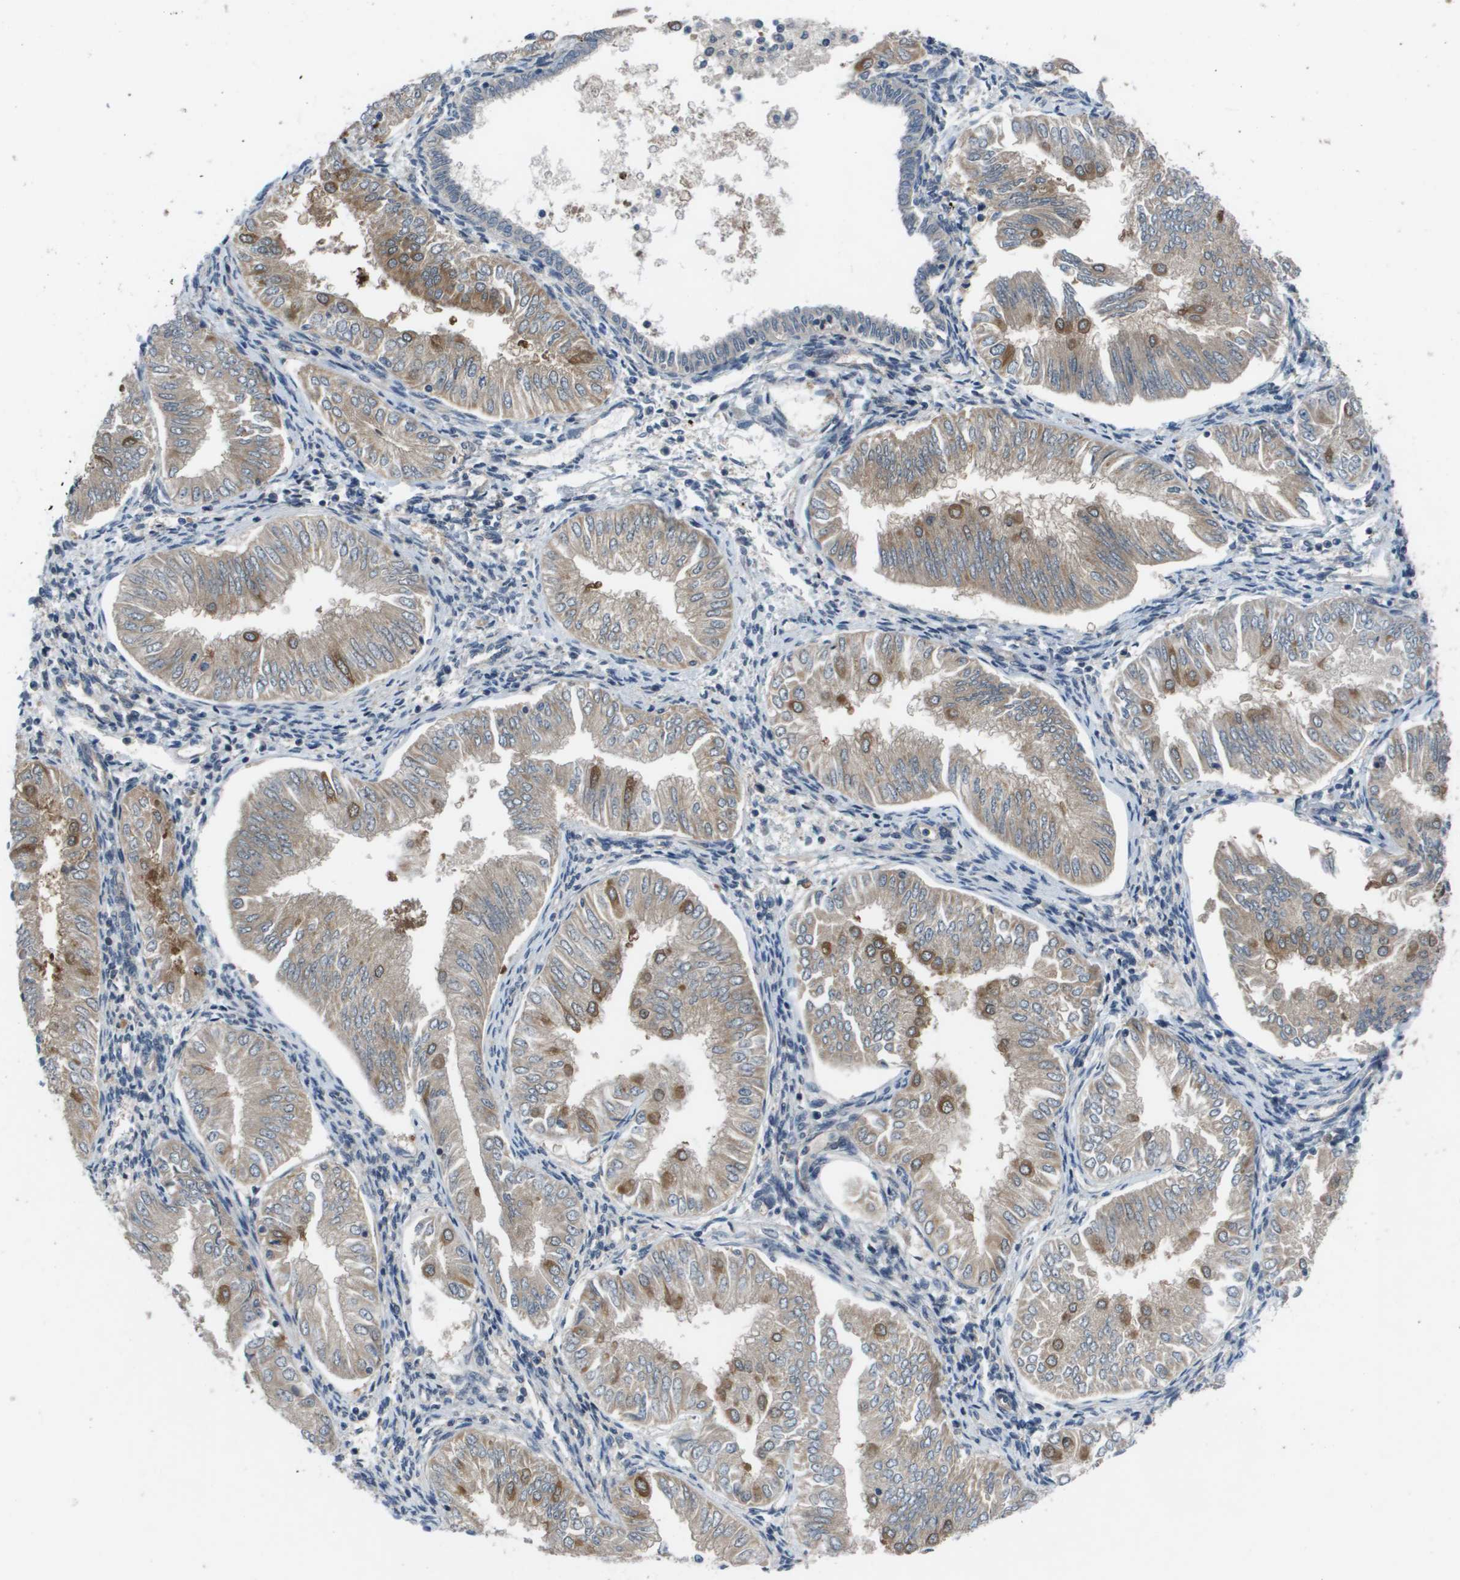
{"staining": {"intensity": "moderate", "quantity": "<25%", "location": "cytoplasmic/membranous"}, "tissue": "endometrial cancer", "cell_type": "Tumor cells", "image_type": "cancer", "snomed": [{"axis": "morphology", "description": "Adenocarcinoma, NOS"}, {"axis": "topography", "description": "Endometrium"}], "caption": "This image displays IHC staining of human endometrial cancer (adenocarcinoma), with low moderate cytoplasmic/membranous expression in about <25% of tumor cells.", "gene": "ENPP5", "patient": {"sex": "female", "age": 53}}